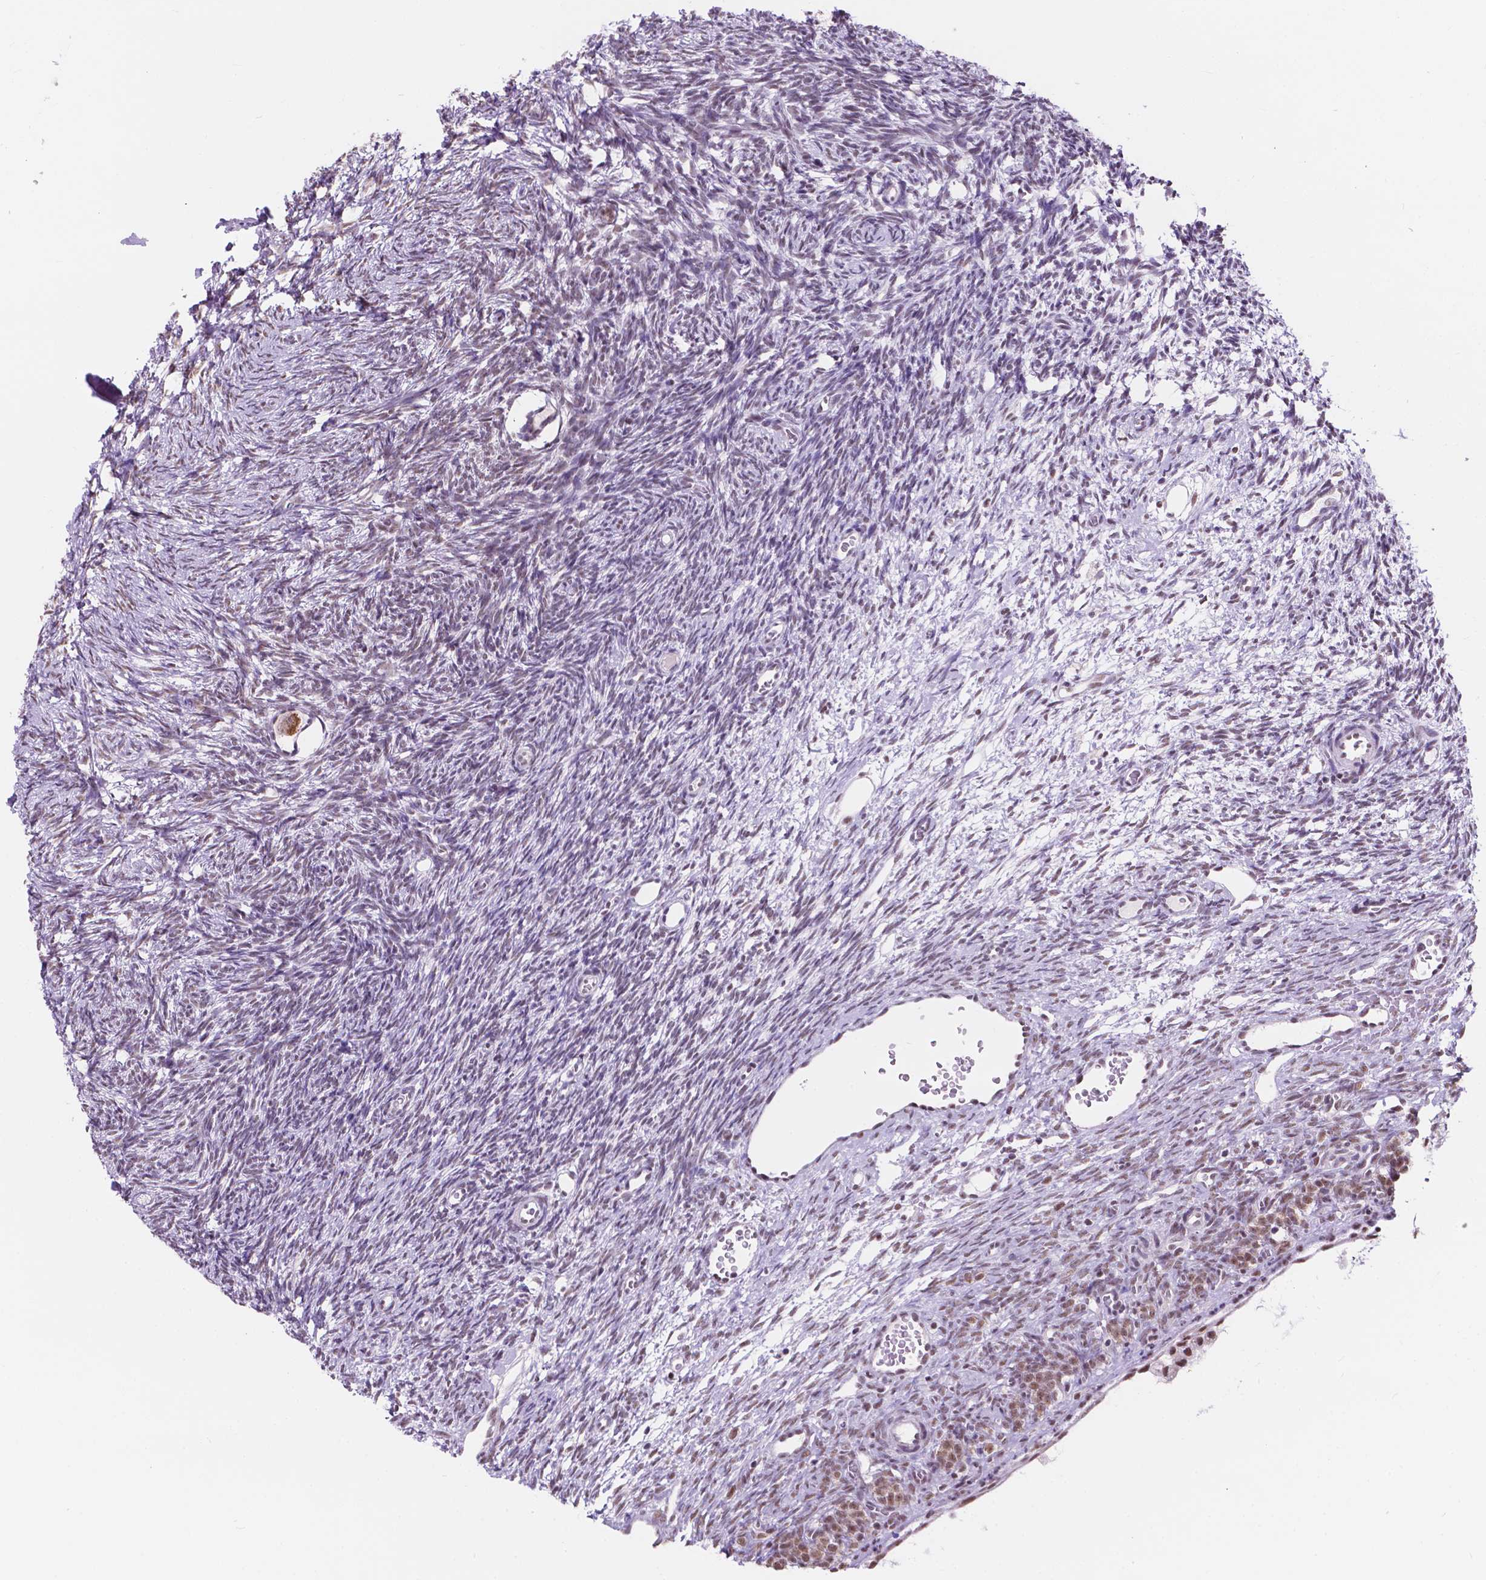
{"staining": {"intensity": "moderate", "quantity": "25%-75%", "location": "cytoplasmic/membranous,nuclear"}, "tissue": "ovary", "cell_type": "Follicle cells", "image_type": "normal", "snomed": [{"axis": "morphology", "description": "Normal tissue, NOS"}, {"axis": "topography", "description": "Ovary"}], "caption": "Immunohistochemistry (IHC) micrograph of unremarkable ovary: human ovary stained using IHC reveals medium levels of moderate protein expression localized specifically in the cytoplasmic/membranous,nuclear of follicle cells, appearing as a cytoplasmic/membranous,nuclear brown color.", "gene": "BCAS2", "patient": {"sex": "female", "age": 34}}